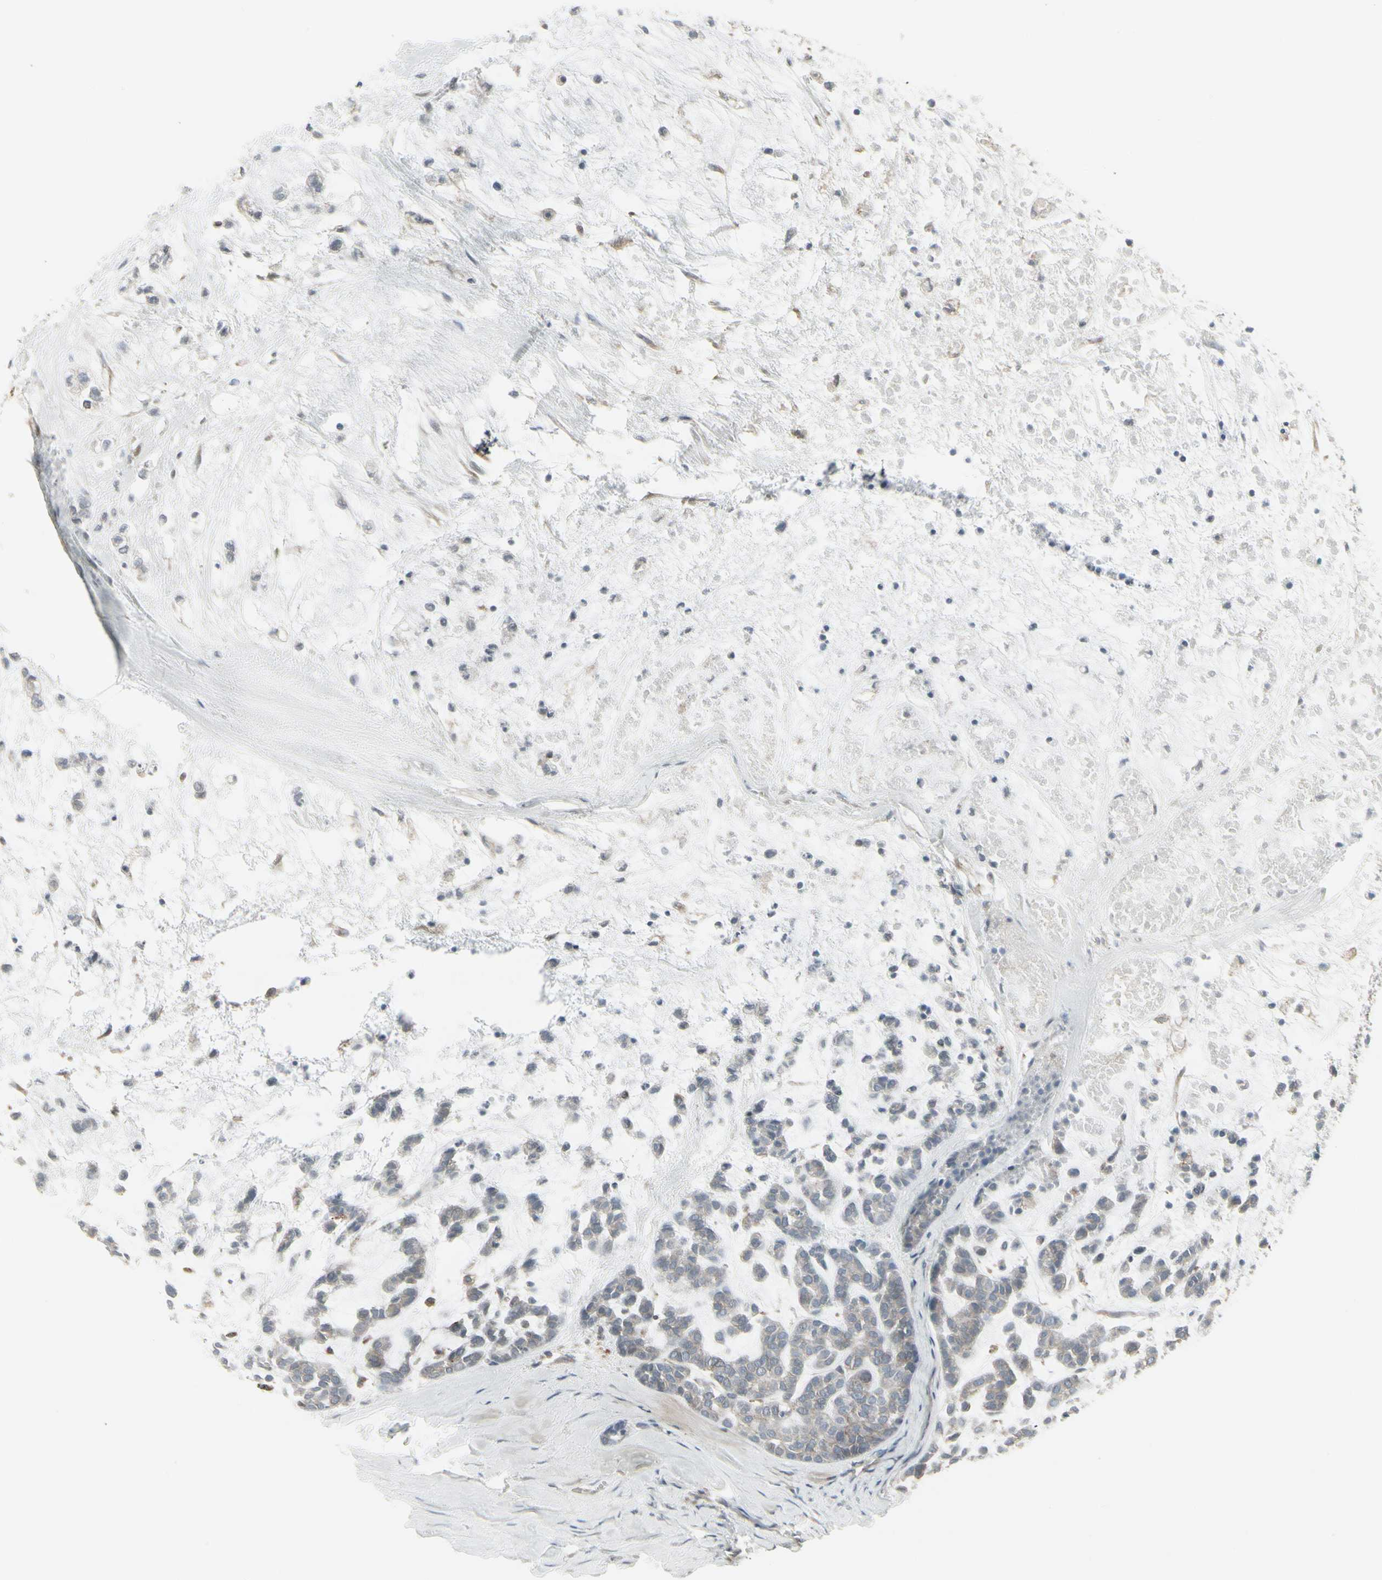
{"staining": {"intensity": "weak", "quantity": "25%-75%", "location": "cytoplasmic/membranous"}, "tissue": "head and neck cancer", "cell_type": "Tumor cells", "image_type": "cancer", "snomed": [{"axis": "morphology", "description": "Adenocarcinoma, NOS"}, {"axis": "morphology", "description": "Adenoma, NOS"}, {"axis": "topography", "description": "Head-Neck"}], "caption": "A histopathology image of head and neck cancer (adenocarcinoma) stained for a protein exhibits weak cytoplasmic/membranous brown staining in tumor cells.", "gene": "EPS15", "patient": {"sex": "female", "age": 55}}